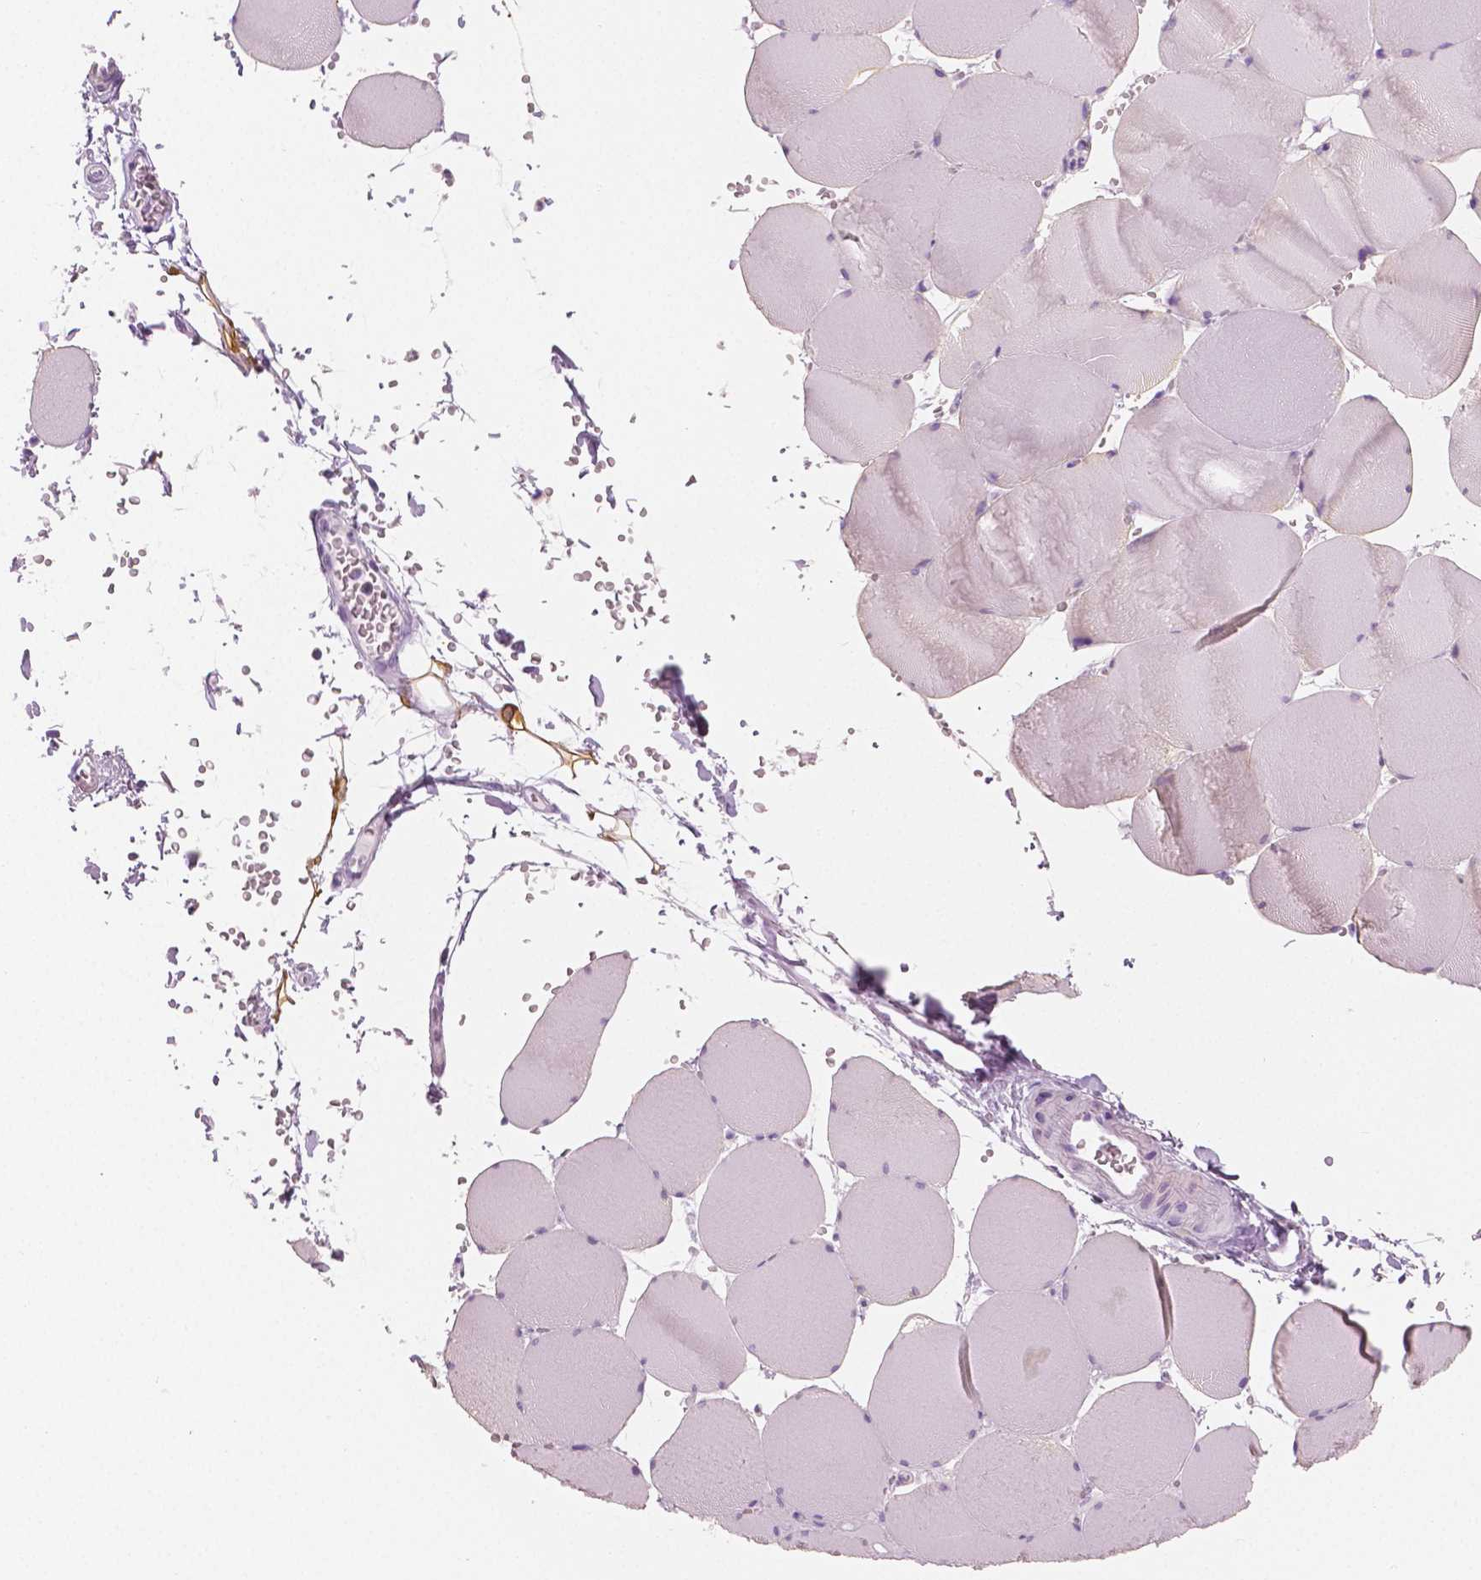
{"staining": {"intensity": "moderate", "quantity": "<25%", "location": "cytoplasmic/membranous"}, "tissue": "skeletal muscle", "cell_type": "Myocytes", "image_type": "normal", "snomed": [{"axis": "morphology", "description": "Normal tissue, NOS"}, {"axis": "topography", "description": "Skeletal muscle"}, {"axis": "topography", "description": "Head-Neck"}], "caption": "An IHC photomicrograph of normal tissue is shown. Protein staining in brown highlights moderate cytoplasmic/membranous positivity in skeletal muscle within myocytes. (DAB = brown stain, brightfield microscopy at high magnification).", "gene": "PLIN4", "patient": {"sex": "male", "age": 66}}